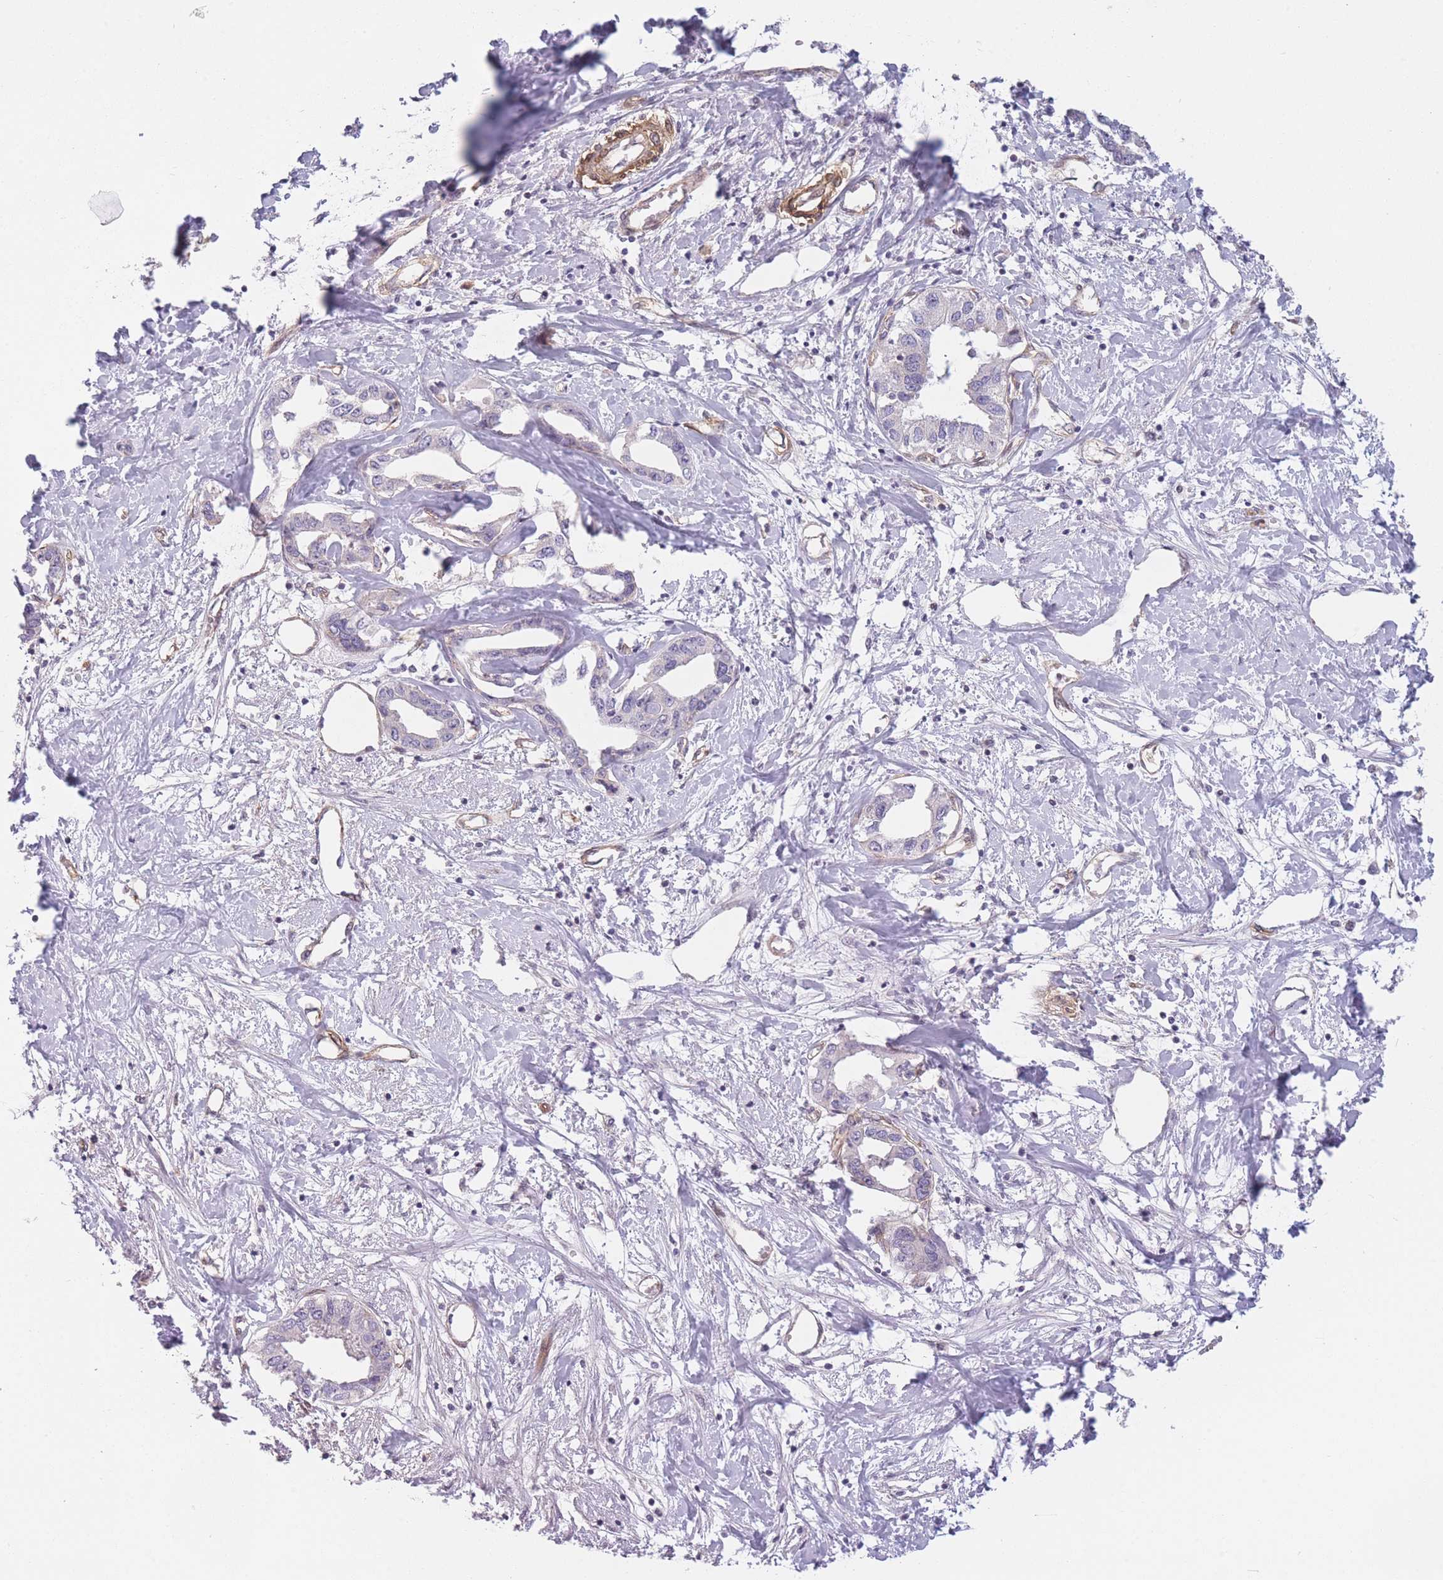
{"staining": {"intensity": "negative", "quantity": "none", "location": "none"}, "tissue": "liver cancer", "cell_type": "Tumor cells", "image_type": "cancer", "snomed": [{"axis": "morphology", "description": "Cholangiocarcinoma"}, {"axis": "topography", "description": "Liver"}], "caption": "The image reveals no staining of tumor cells in cholangiocarcinoma (liver).", "gene": "SLC7A6", "patient": {"sex": "male", "age": 59}}